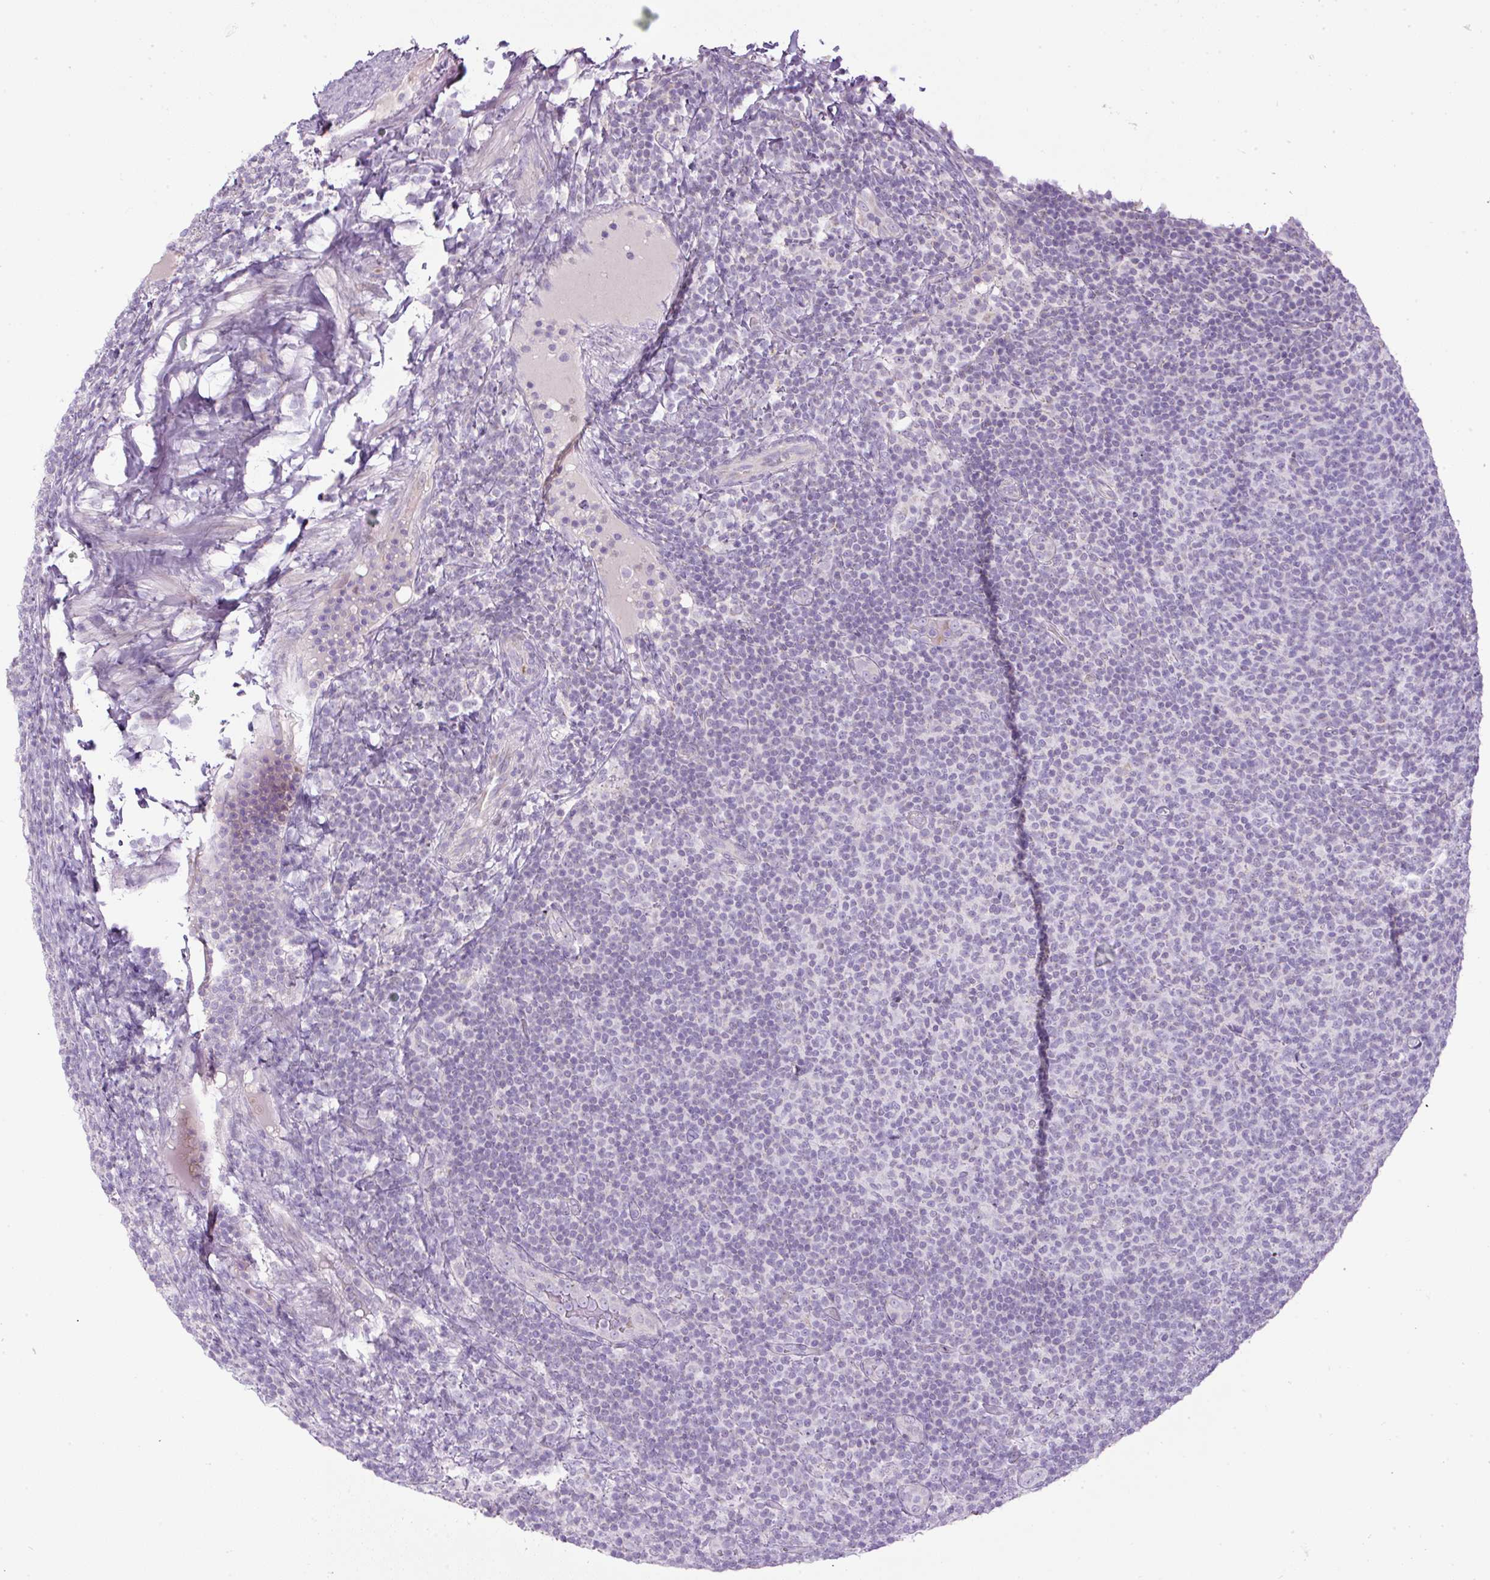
{"staining": {"intensity": "negative", "quantity": "none", "location": "none"}, "tissue": "lymphoma", "cell_type": "Tumor cells", "image_type": "cancer", "snomed": [{"axis": "morphology", "description": "Malignant lymphoma, non-Hodgkin's type, Low grade"}, {"axis": "topography", "description": "Lymph node"}], "caption": "DAB (3,3'-diaminobenzidine) immunohistochemical staining of malignant lymphoma, non-Hodgkin's type (low-grade) exhibits no significant staining in tumor cells.", "gene": "FGFBP3", "patient": {"sex": "male", "age": 66}}